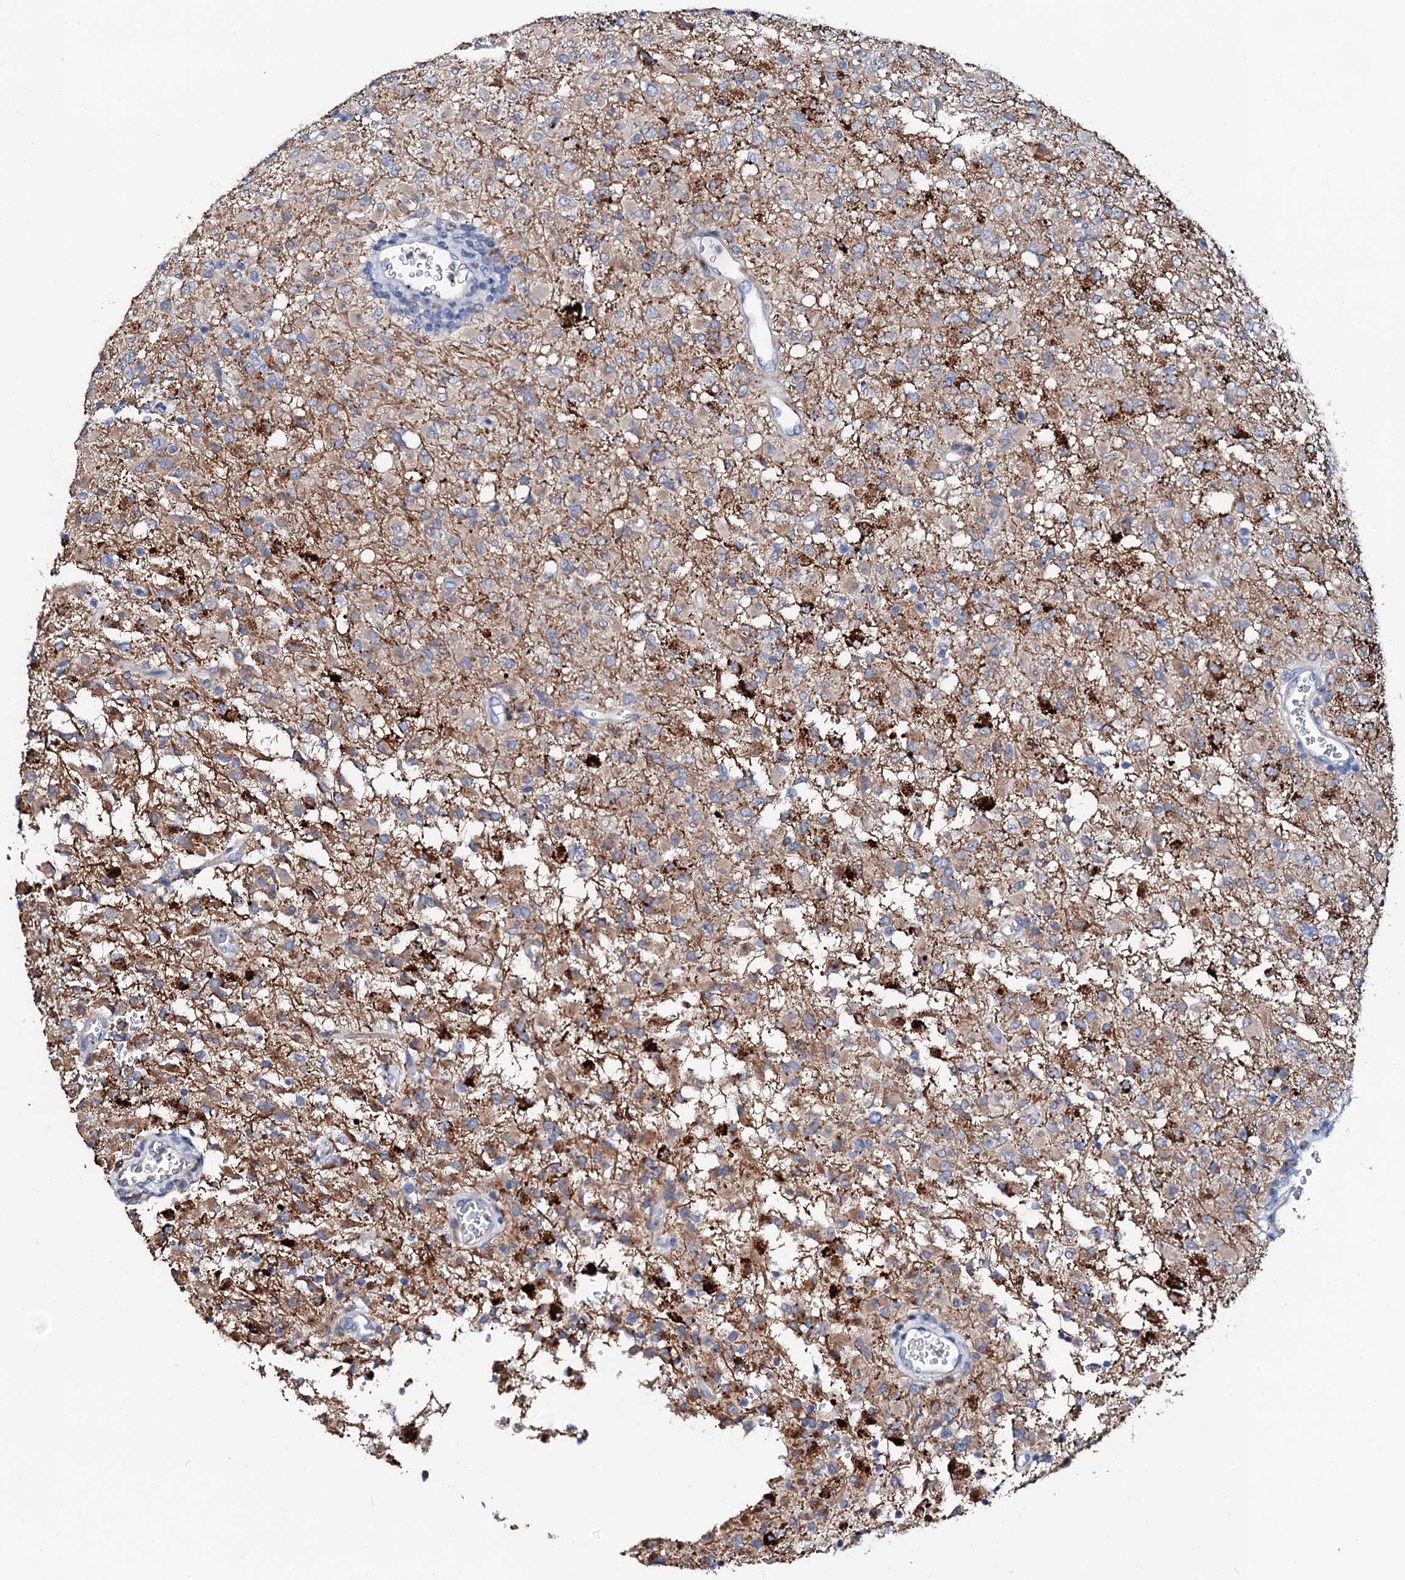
{"staining": {"intensity": "moderate", "quantity": "<25%", "location": "cytoplasmic/membranous"}, "tissue": "glioma", "cell_type": "Tumor cells", "image_type": "cancer", "snomed": [{"axis": "morphology", "description": "Glioma, malignant, High grade"}, {"axis": "topography", "description": "Brain"}], "caption": "The histopathology image shows a brown stain indicating the presence of a protein in the cytoplasmic/membranous of tumor cells in malignant high-grade glioma.", "gene": "SLC10A7", "patient": {"sex": "female", "age": 57}}